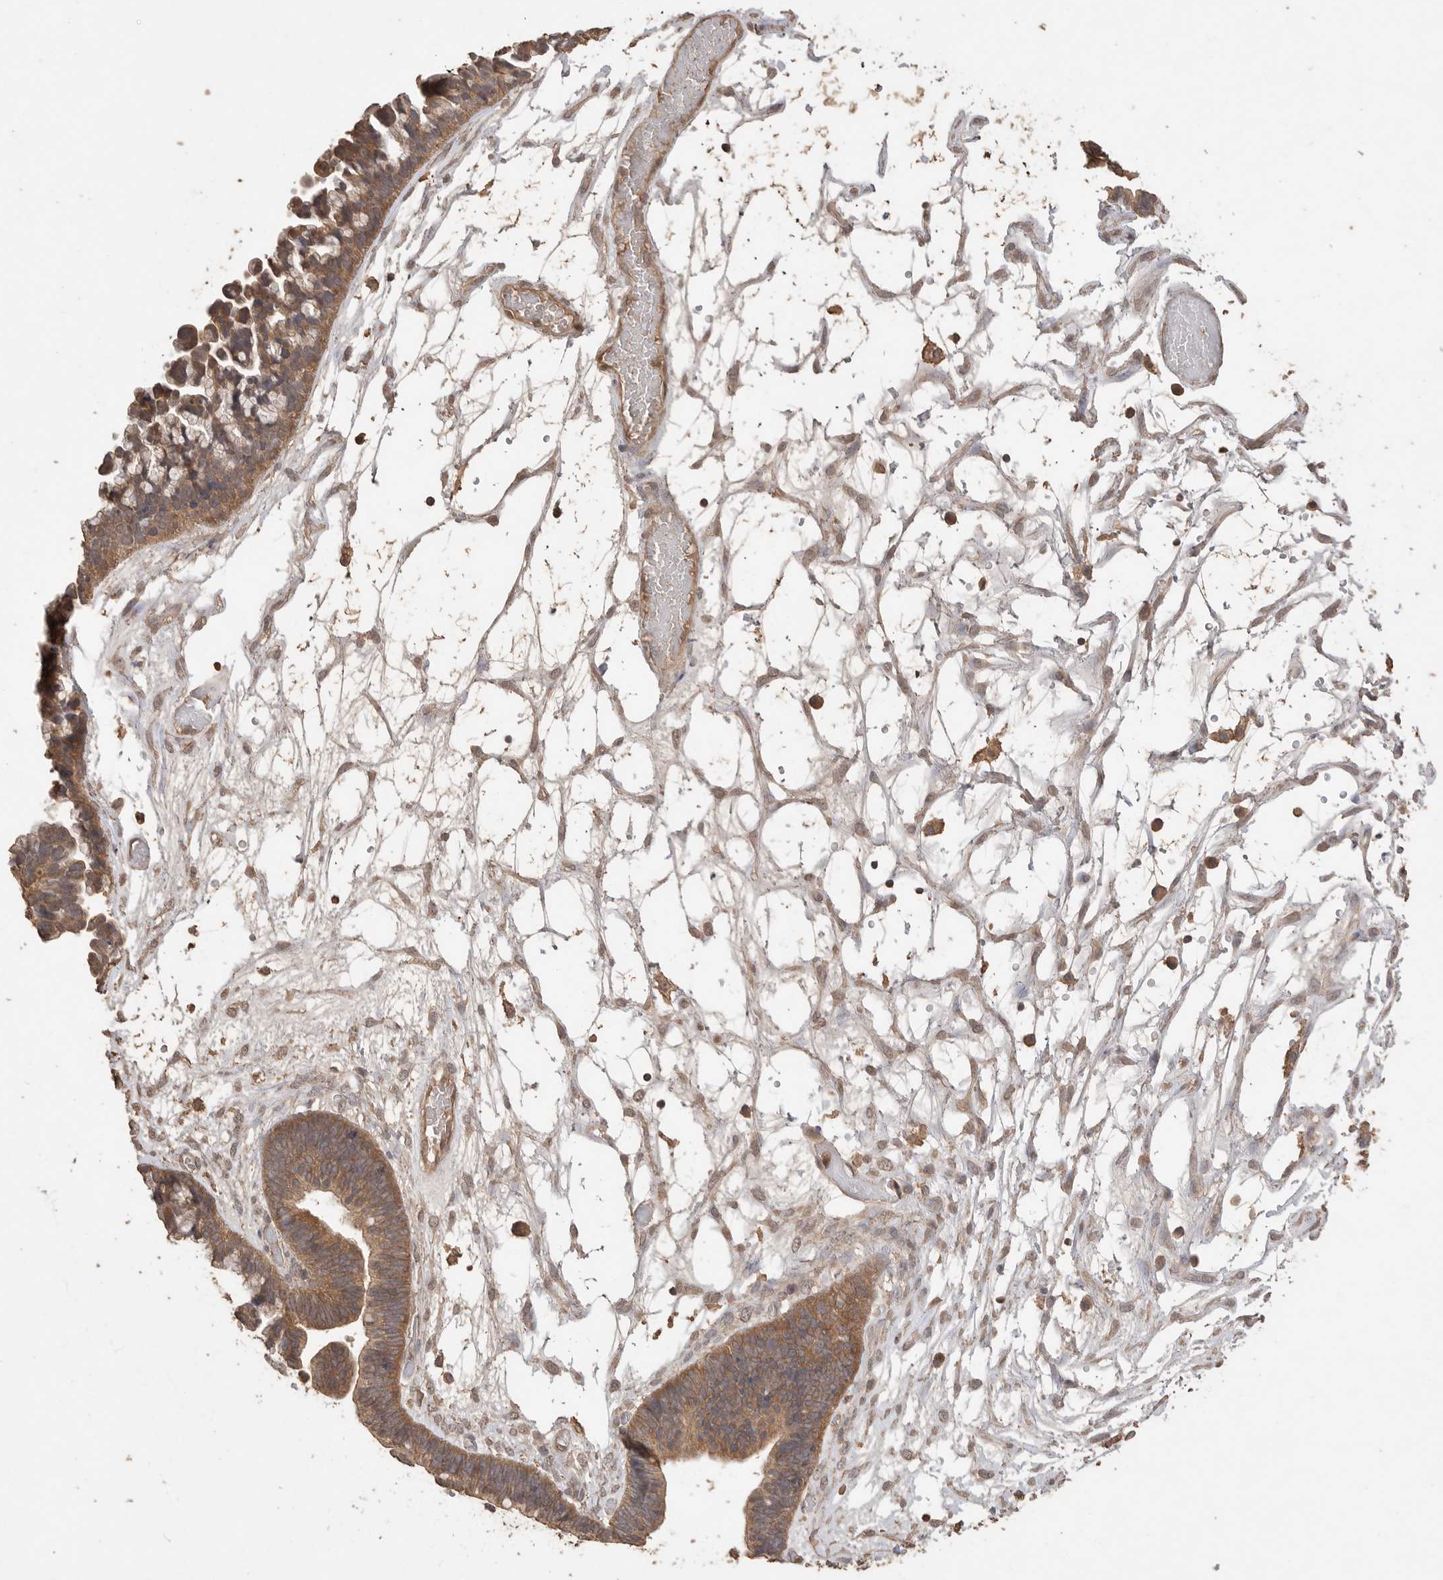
{"staining": {"intensity": "moderate", "quantity": ">75%", "location": "cytoplasmic/membranous"}, "tissue": "ovarian cancer", "cell_type": "Tumor cells", "image_type": "cancer", "snomed": [{"axis": "morphology", "description": "Cystadenocarcinoma, serous, NOS"}, {"axis": "topography", "description": "Ovary"}], "caption": "Approximately >75% of tumor cells in human serous cystadenocarcinoma (ovarian) exhibit moderate cytoplasmic/membranous protein expression as visualized by brown immunohistochemical staining.", "gene": "MAP2K1", "patient": {"sex": "female", "age": 56}}